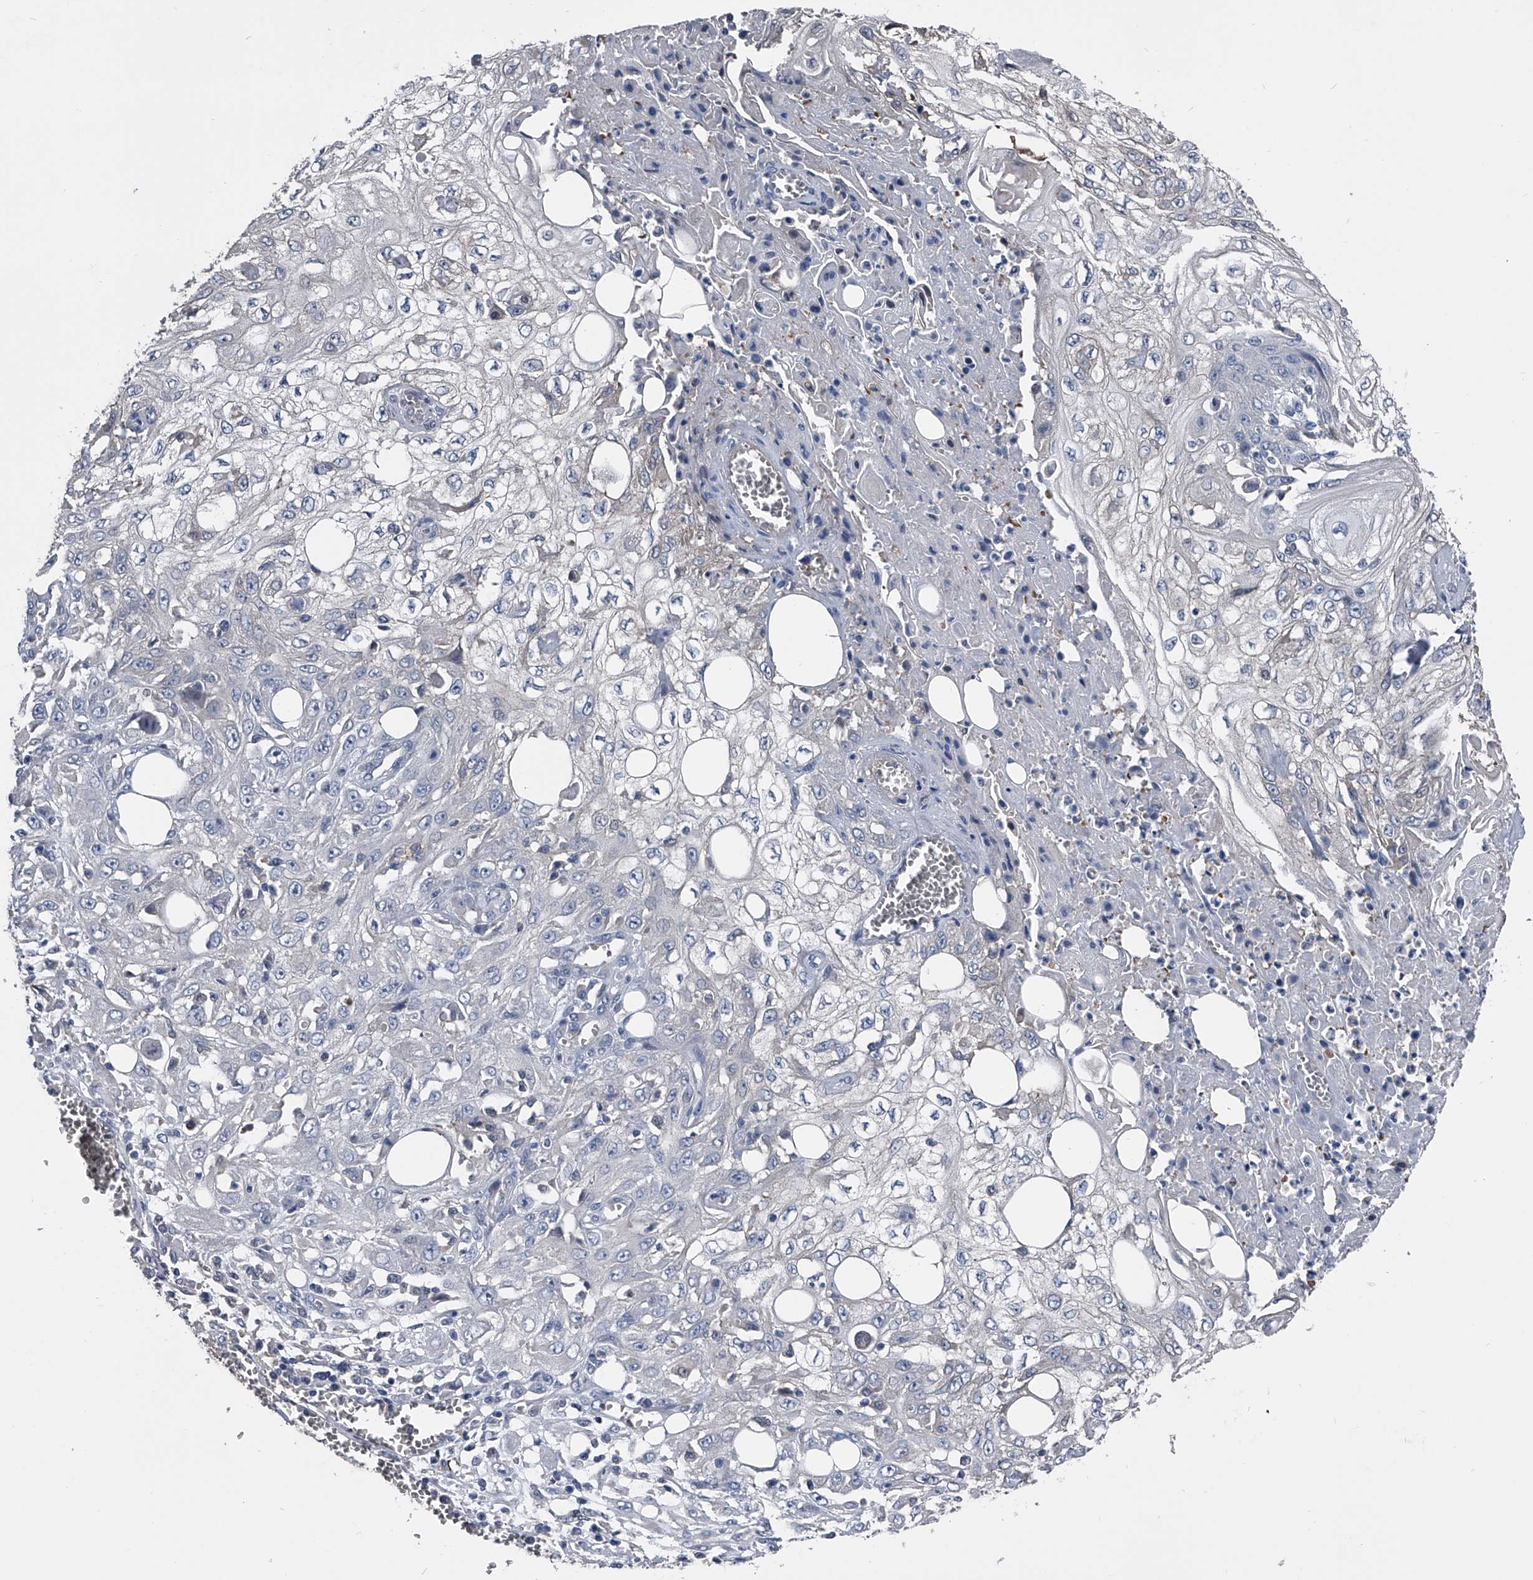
{"staining": {"intensity": "negative", "quantity": "none", "location": "none"}, "tissue": "skin cancer", "cell_type": "Tumor cells", "image_type": "cancer", "snomed": [{"axis": "morphology", "description": "Squamous cell carcinoma, NOS"}, {"axis": "morphology", "description": "Squamous cell carcinoma, metastatic, NOS"}, {"axis": "topography", "description": "Skin"}, {"axis": "topography", "description": "Lymph node"}], "caption": "IHC of human metastatic squamous cell carcinoma (skin) shows no staining in tumor cells.", "gene": "KIF13A", "patient": {"sex": "male", "age": 75}}